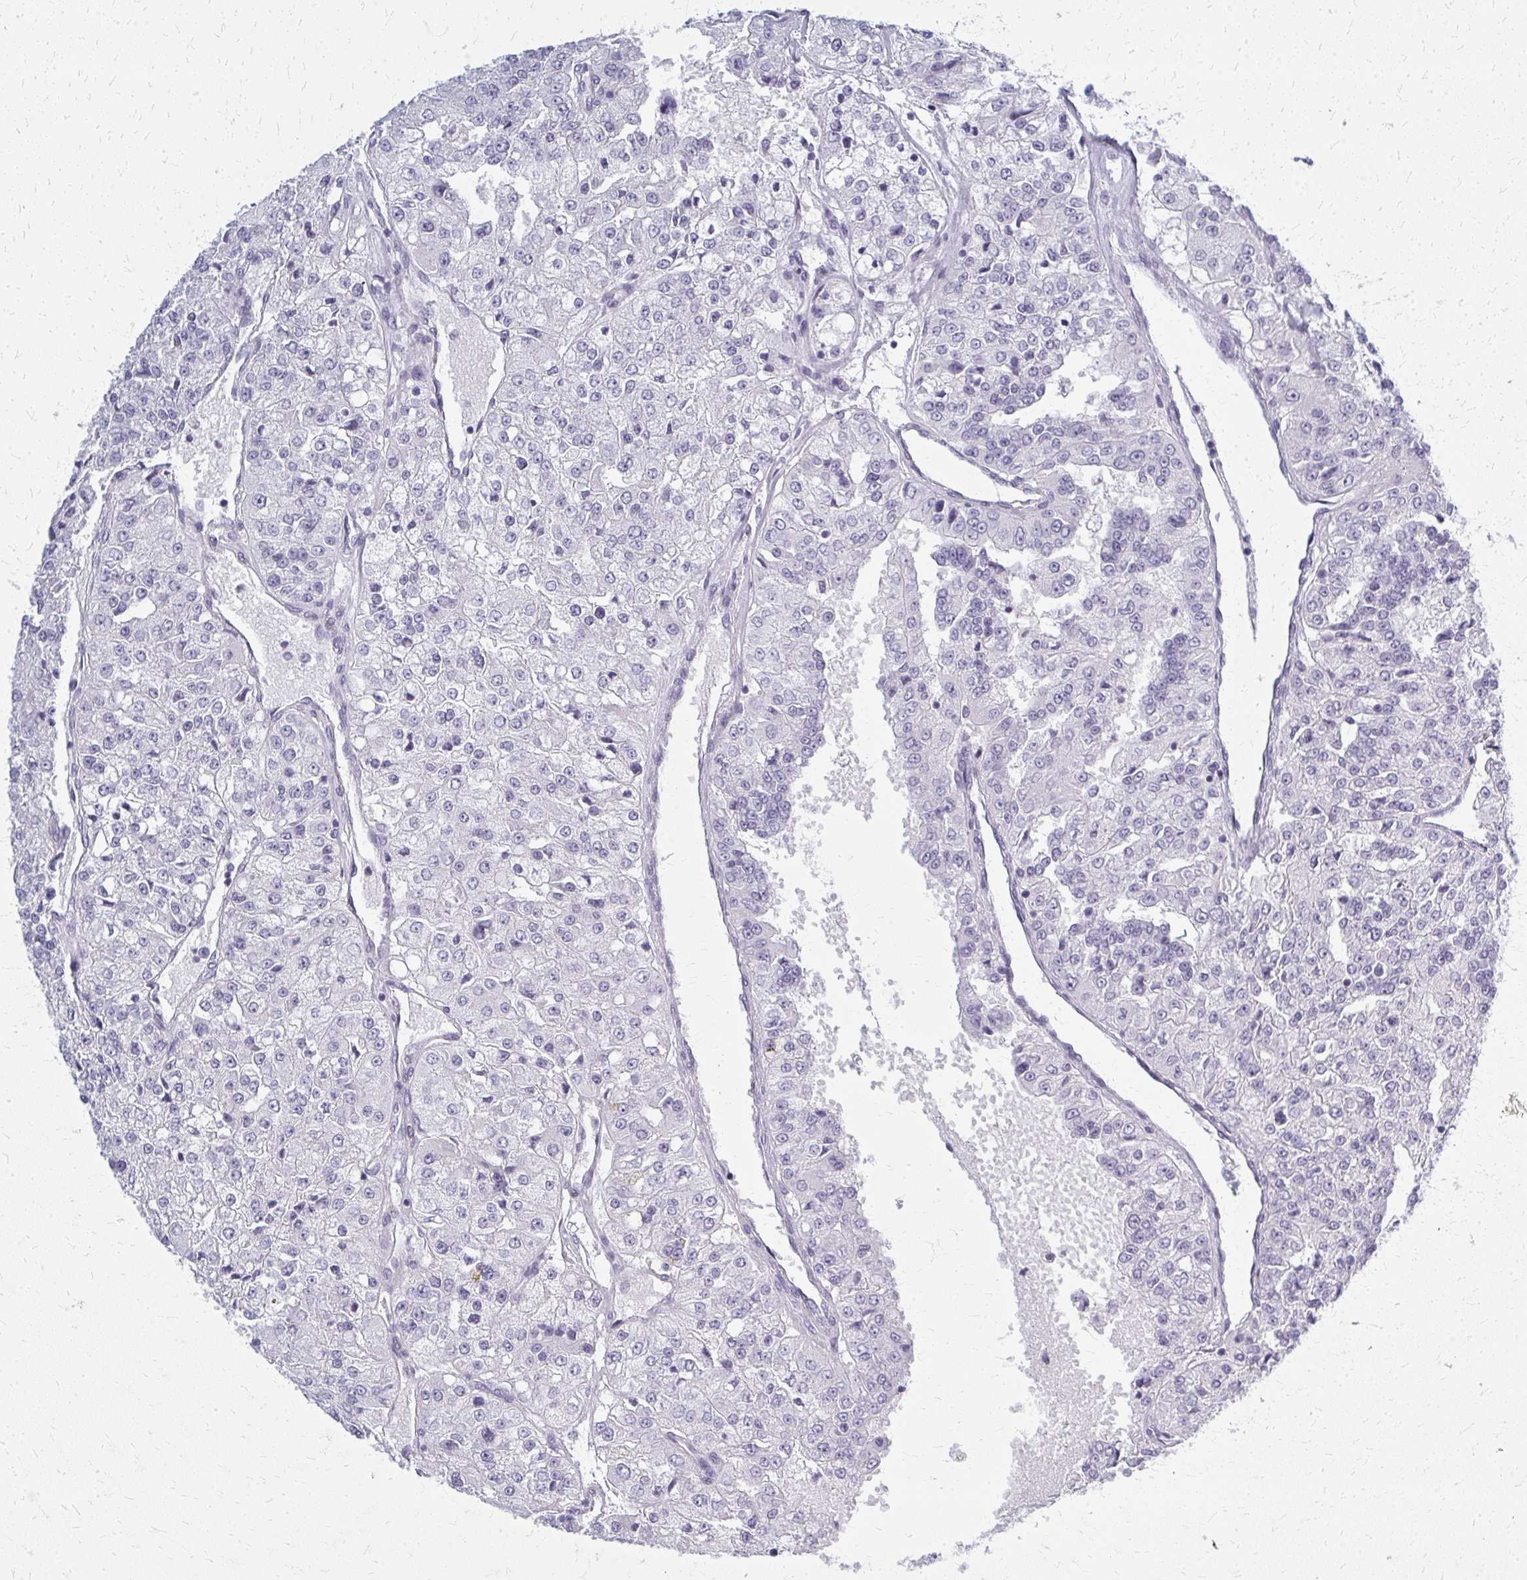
{"staining": {"intensity": "negative", "quantity": "none", "location": "none"}, "tissue": "renal cancer", "cell_type": "Tumor cells", "image_type": "cancer", "snomed": [{"axis": "morphology", "description": "Adenocarcinoma, NOS"}, {"axis": "topography", "description": "Kidney"}], "caption": "IHC of renal cancer displays no positivity in tumor cells.", "gene": "CASQ2", "patient": {"sex": "female", "age": 63}}